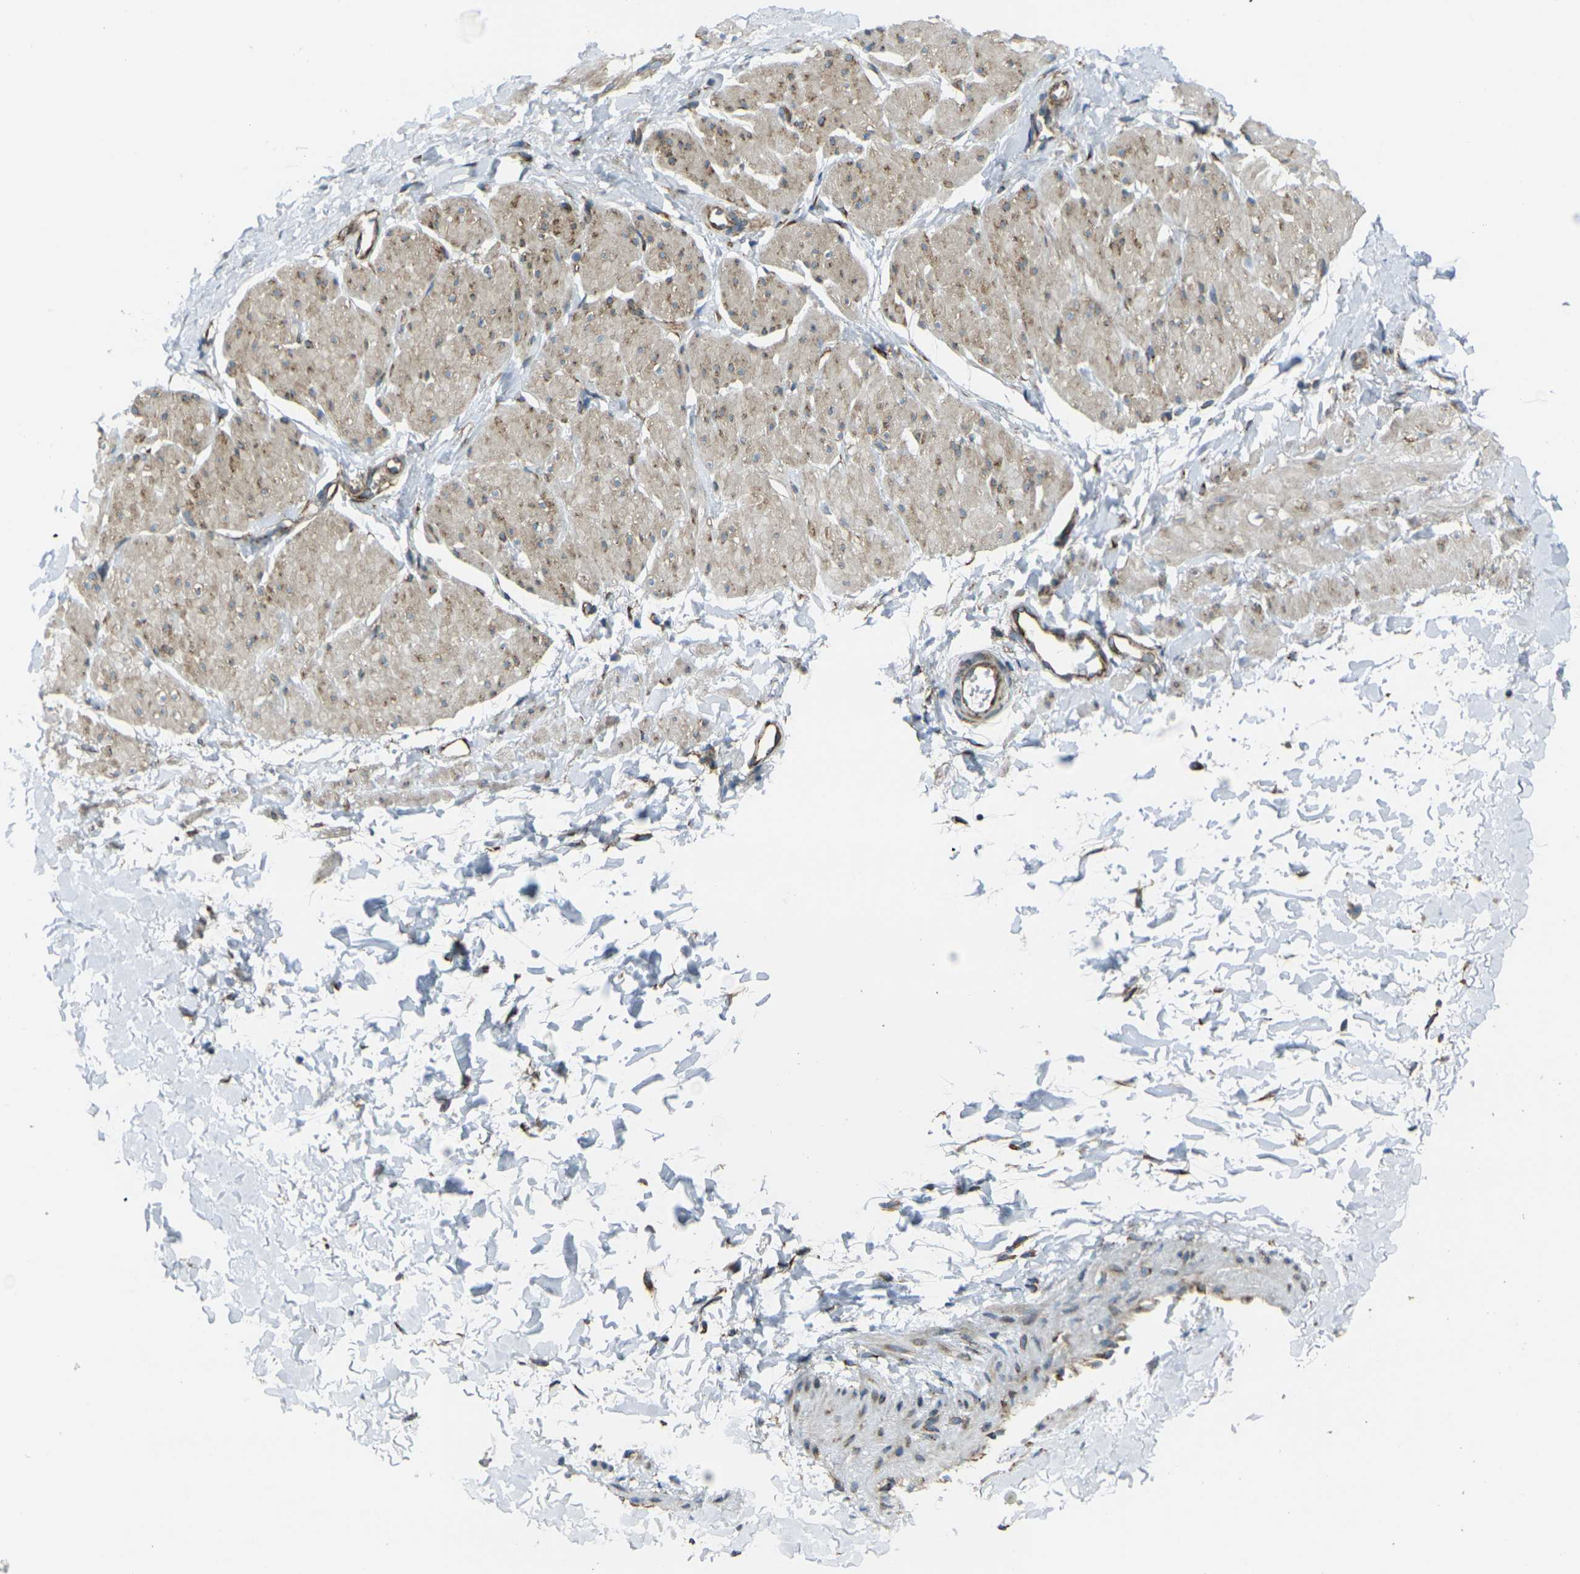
{"staining": {"intensity": "moderate", "quantity": ">75%", "location": "cytoplasmic/membranous"}, "tissue": "smooth muscle", "cell_type": "Smooth muscle cells", "image_type": "normal", "snomed": [{"axis": "morphology", "description": "Normal tissue, NOS"}, {"axis": "topography", "description": "Smooth muscle"}], "caption": "Moderate cytoplasmic/membranous positivity for a protein is identified in about >75% of smooth muscle cells of normal smooth muscle using IHC.", "gene": "CELSR2", "patient": {"sex": "male", "age": 16}}